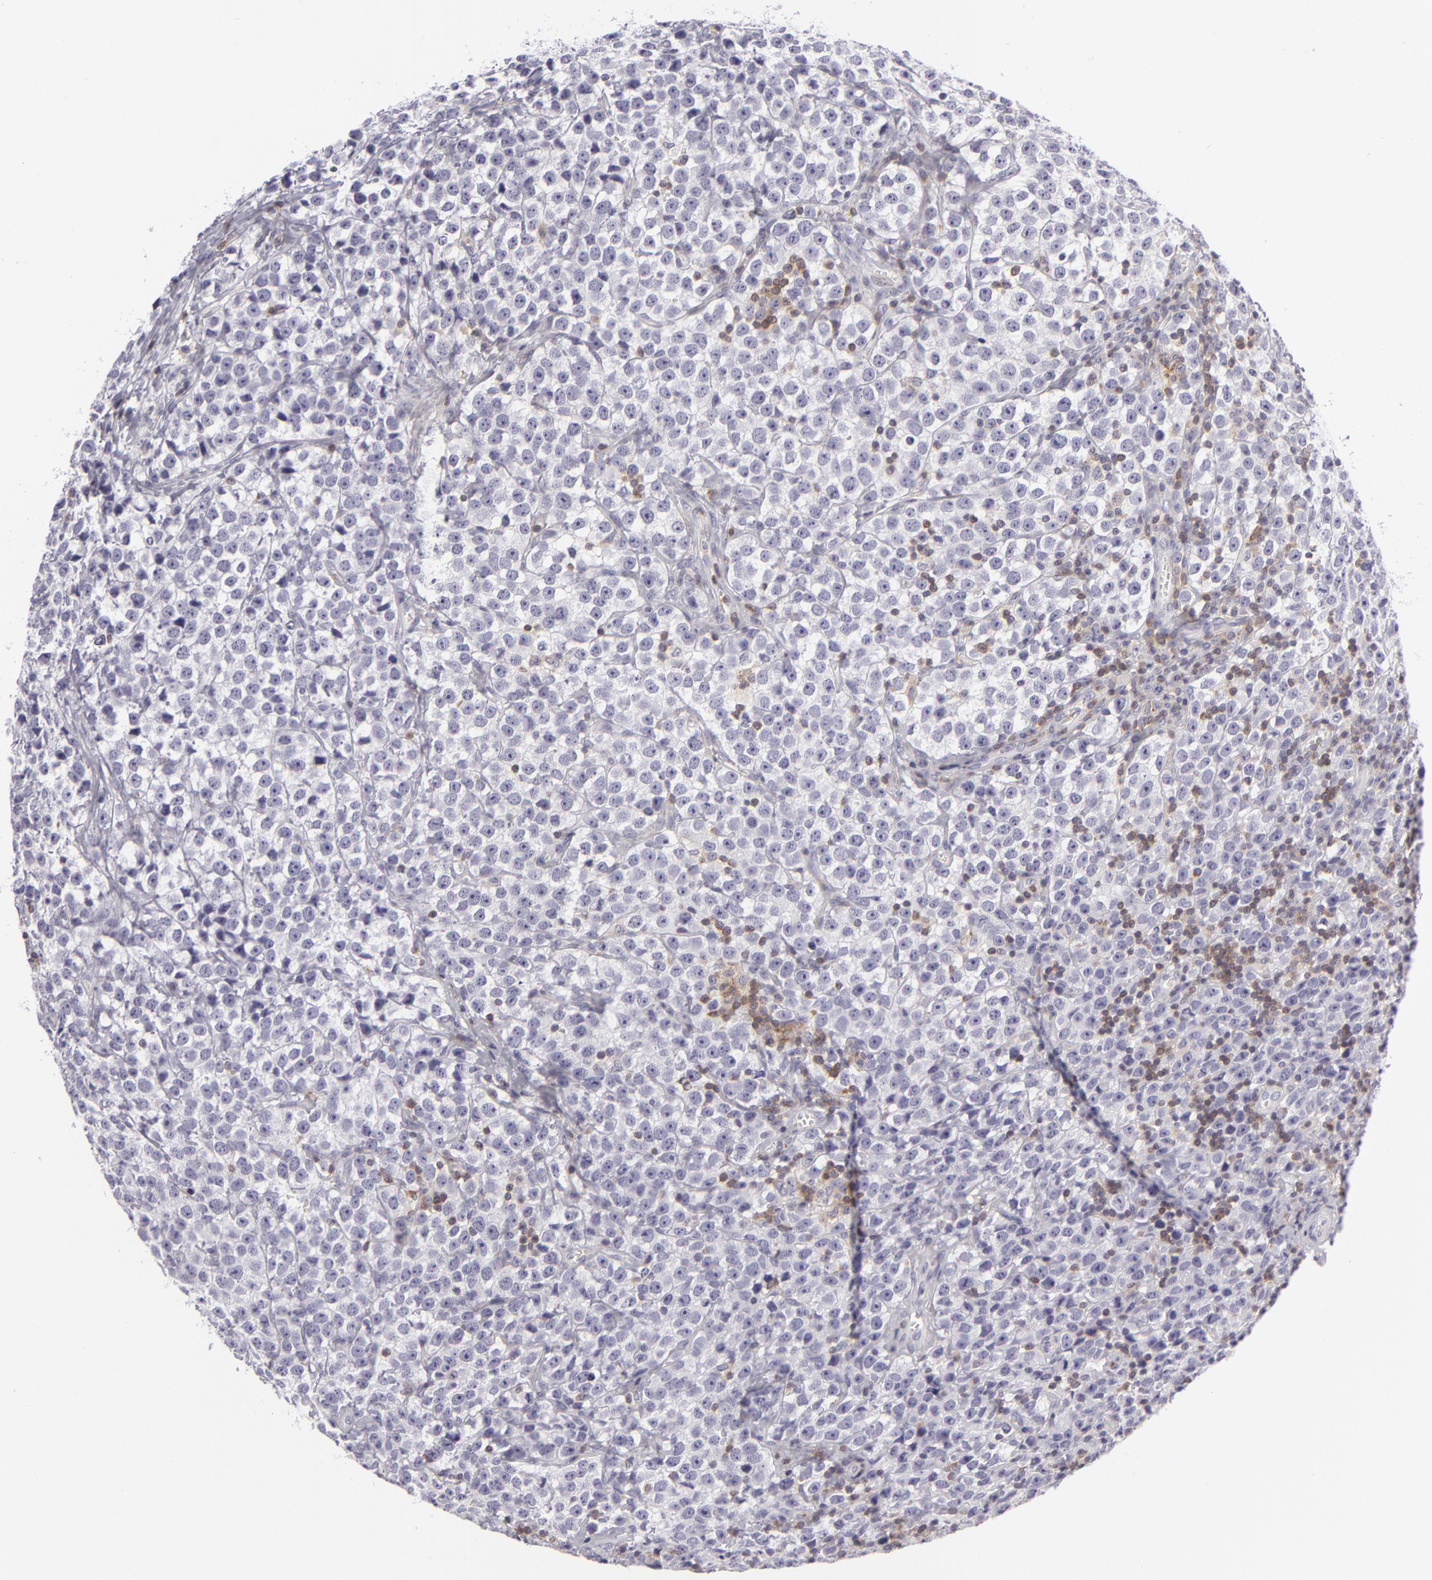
{"staining": {"intensity": "negative", "quantity": "none", "location": "none"}, "tissue": "testis cancer", "cell_type": "Tumor cells", "image_type": "cancer", "snomed": [{"axis": "morphology", "description": "Seminoma, NOS"}, {"axis": "topography", "description": "Testis"}], "caption": "High magnification brightfield microscopy of testis cancer (seminoma) stained with DAB (3,3'-diaminobenzidine) (brown) and counterstained with hematoxylin (blue): tumor cells show no significant expression.", "gene": "KCNAB2", "patient": {"sex": "male", "age": 25}}